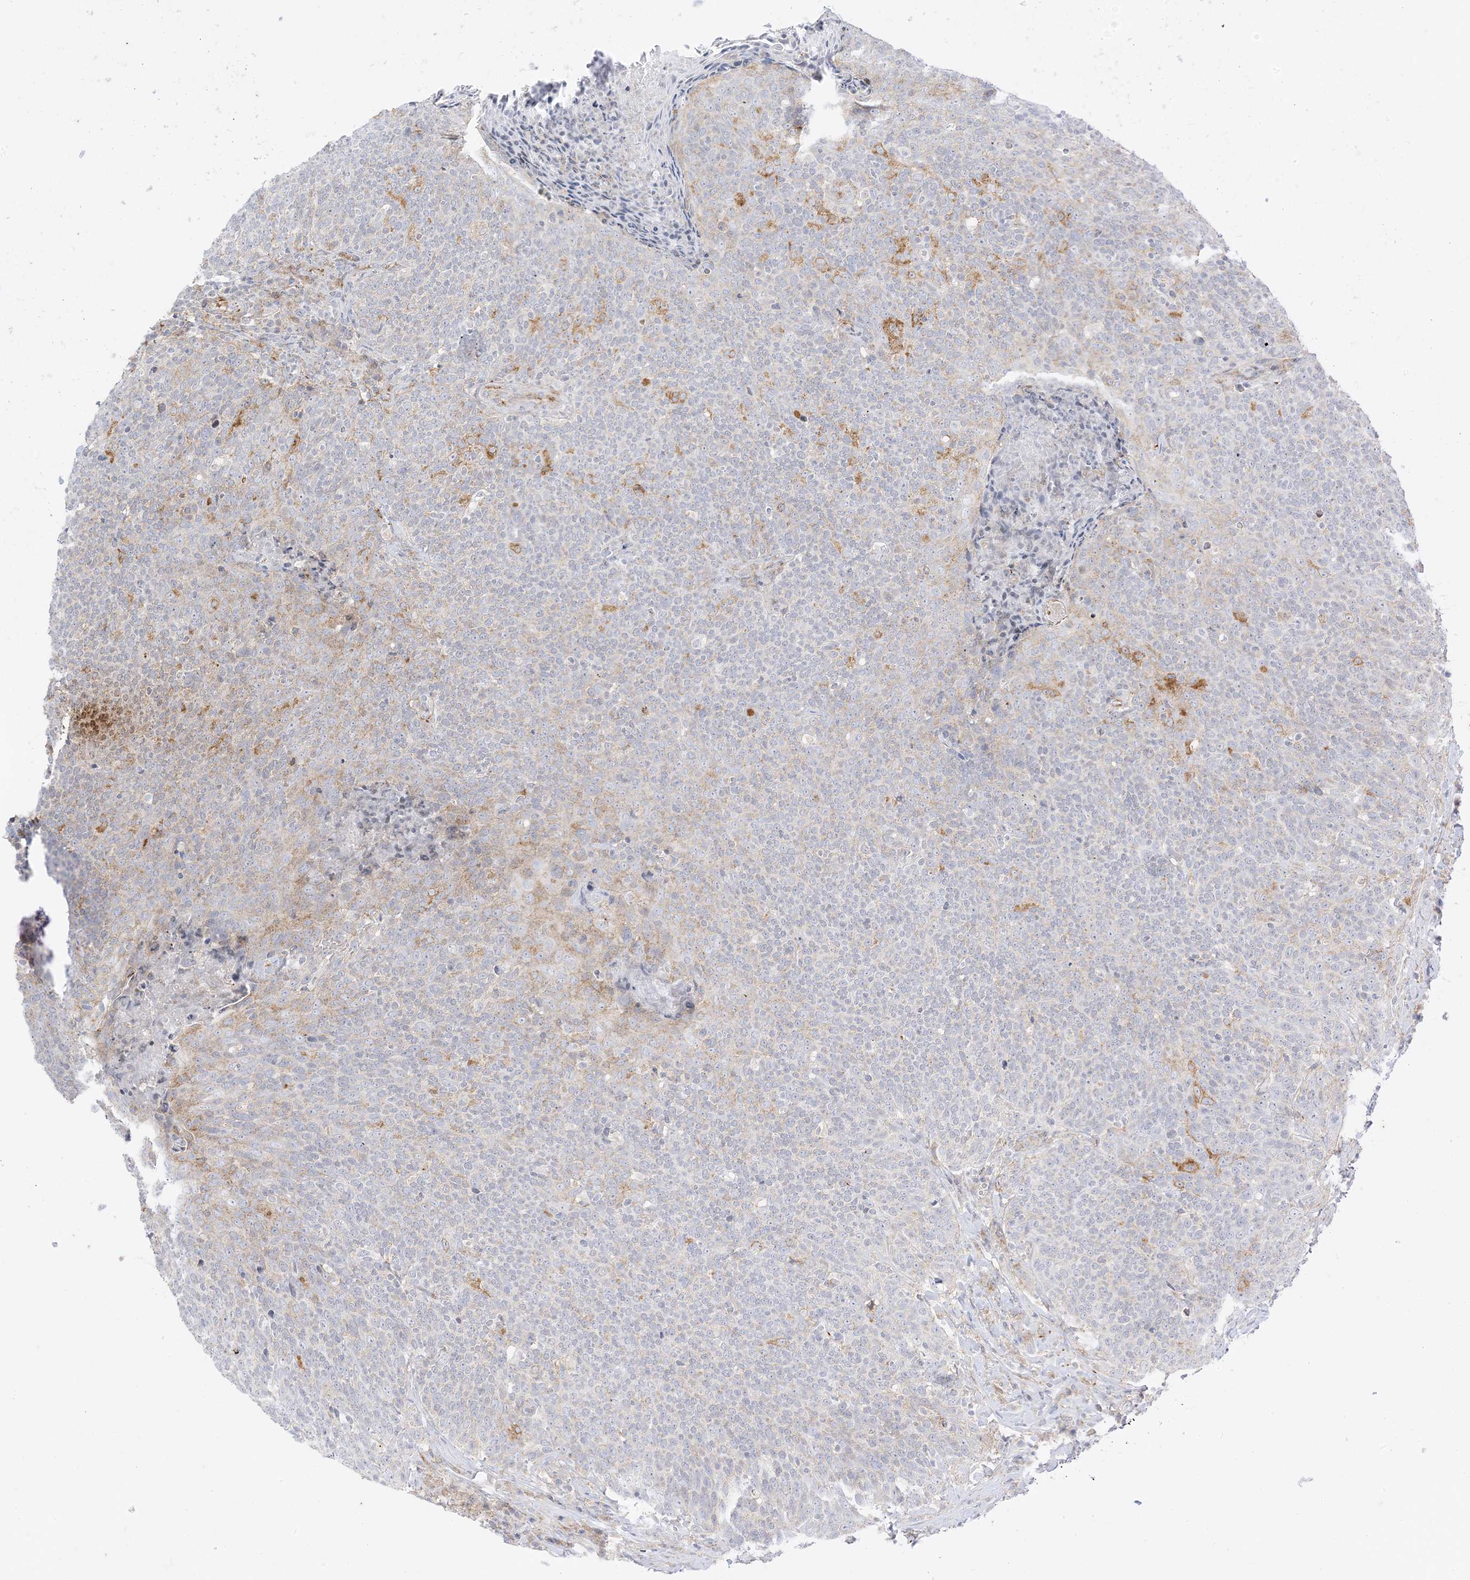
{"staining": {"intensity": "moderate", "quantity": "<25%", "location": "cytoplasmic/membranous"}, "tissue": "head and neck cancer", "cell_type": "Tumor cells", "image_type": "cancer", "snomed": [{"axis": "morphology", "description": "Squamous cell carcinoma, NOS"}, {"axis": "morphology", "description": "Squamous cell carcinoma, metastatic, NOS"}, {"axis": "topography", "description": "Lymph node"}, {"axis": "topography", "description": "Head-Neck"}], "caption": "Human head and neck cancer stained for a protein (brown) demonstrates moderate cytoplasmic/membranous positive expression in about <25% of tumor cells.", "gene": "RAC1", "patient": {"sex": "male", "age": 62}}